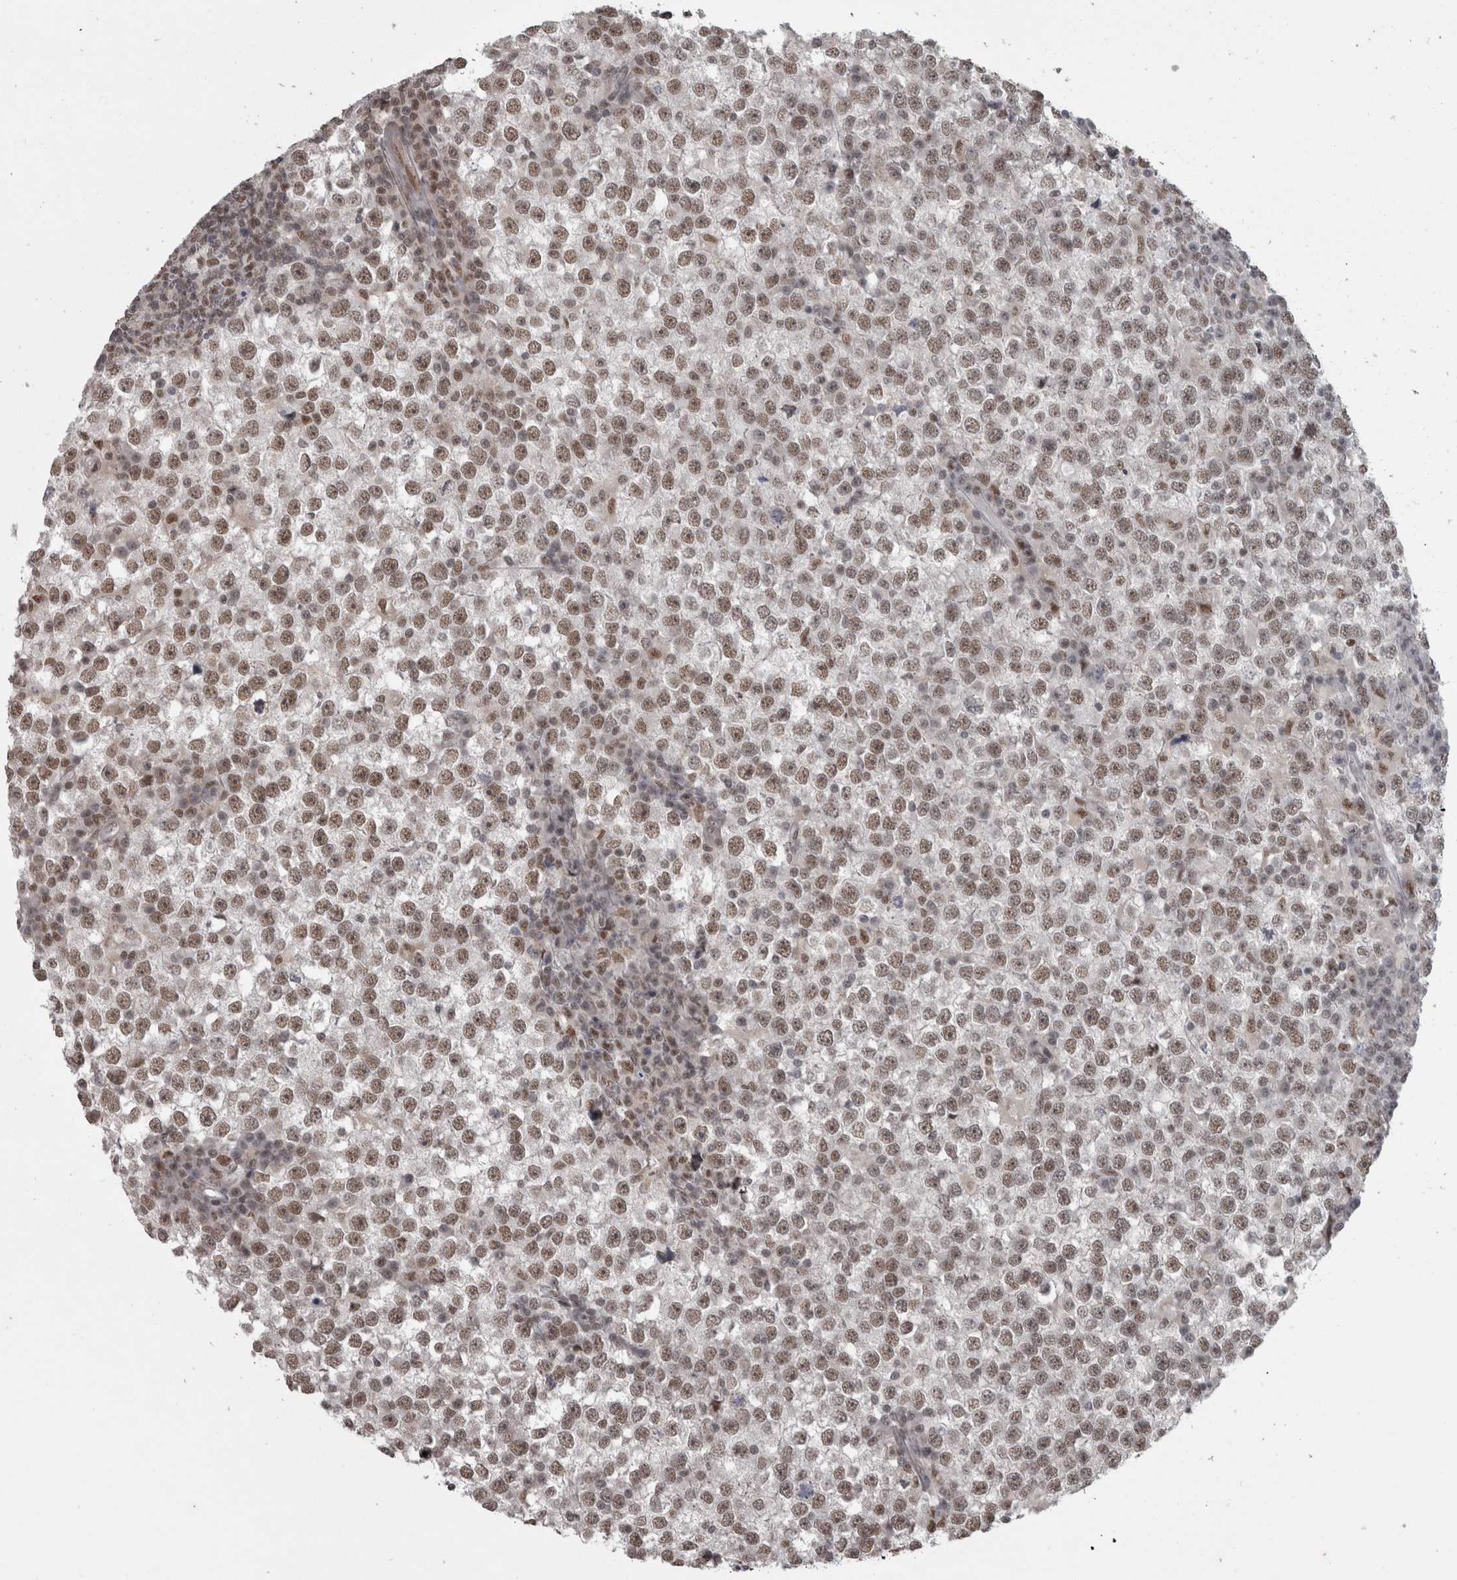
{"staining": {"intensity": "moderate", "quantity": ">75%", "location": "nuclear"}, "tissue": "testis cancer", "cell_type": "Tumor cells", "image_type": "cancer", "snomed": [{"axis": "morphology", "description": "Seminoma, NOS"}, {"axis": "topography", "description": "Testis"}], "caption": "A micrograph of testis seminoma stained for a protein exhibits moderate nuclear brown staining in tumor cells.", "gene": "MICU3", "patient": {"sex": "male", "age": 65}}